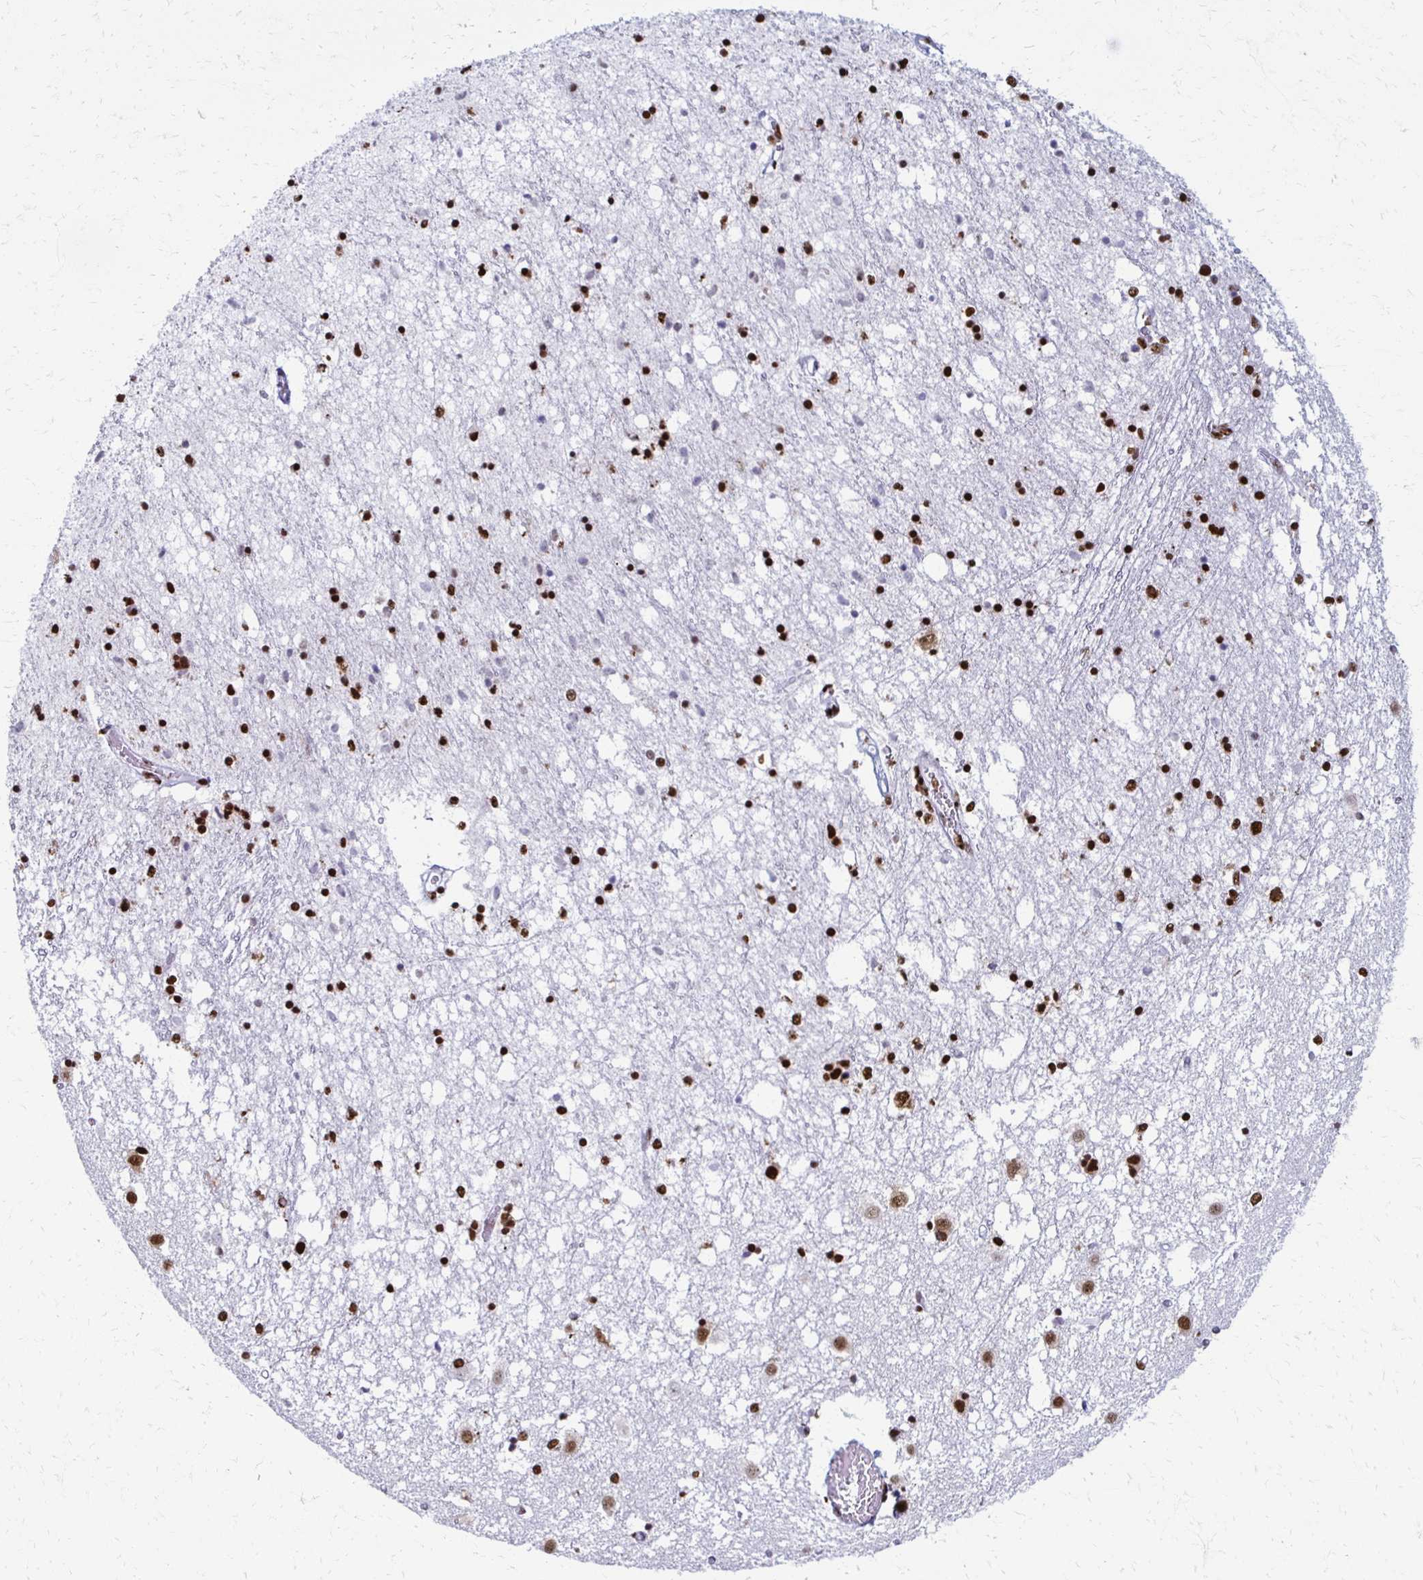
{"staining": {"intensity": "strong", "quantity": "25%-75%", "location": "nuclear"}, "tissue": "caudate", "cell_type": "Glial cells", "image_type": "normal", "snomed": [{"axis": "morphology", "description": "Normal tissue, NOS"}, {"axis": "topography", "description": "Lateral ventricle wall"}], "caption": "The micrograph exhibits a brown stain indicating the presence of a protein in the nuclear of glial cells in caudate. The protein of interest is shown in brown color, while the nuclei are stained blue.", "gene": "NONO", "patient": {"sex": "male", "age": 70}}